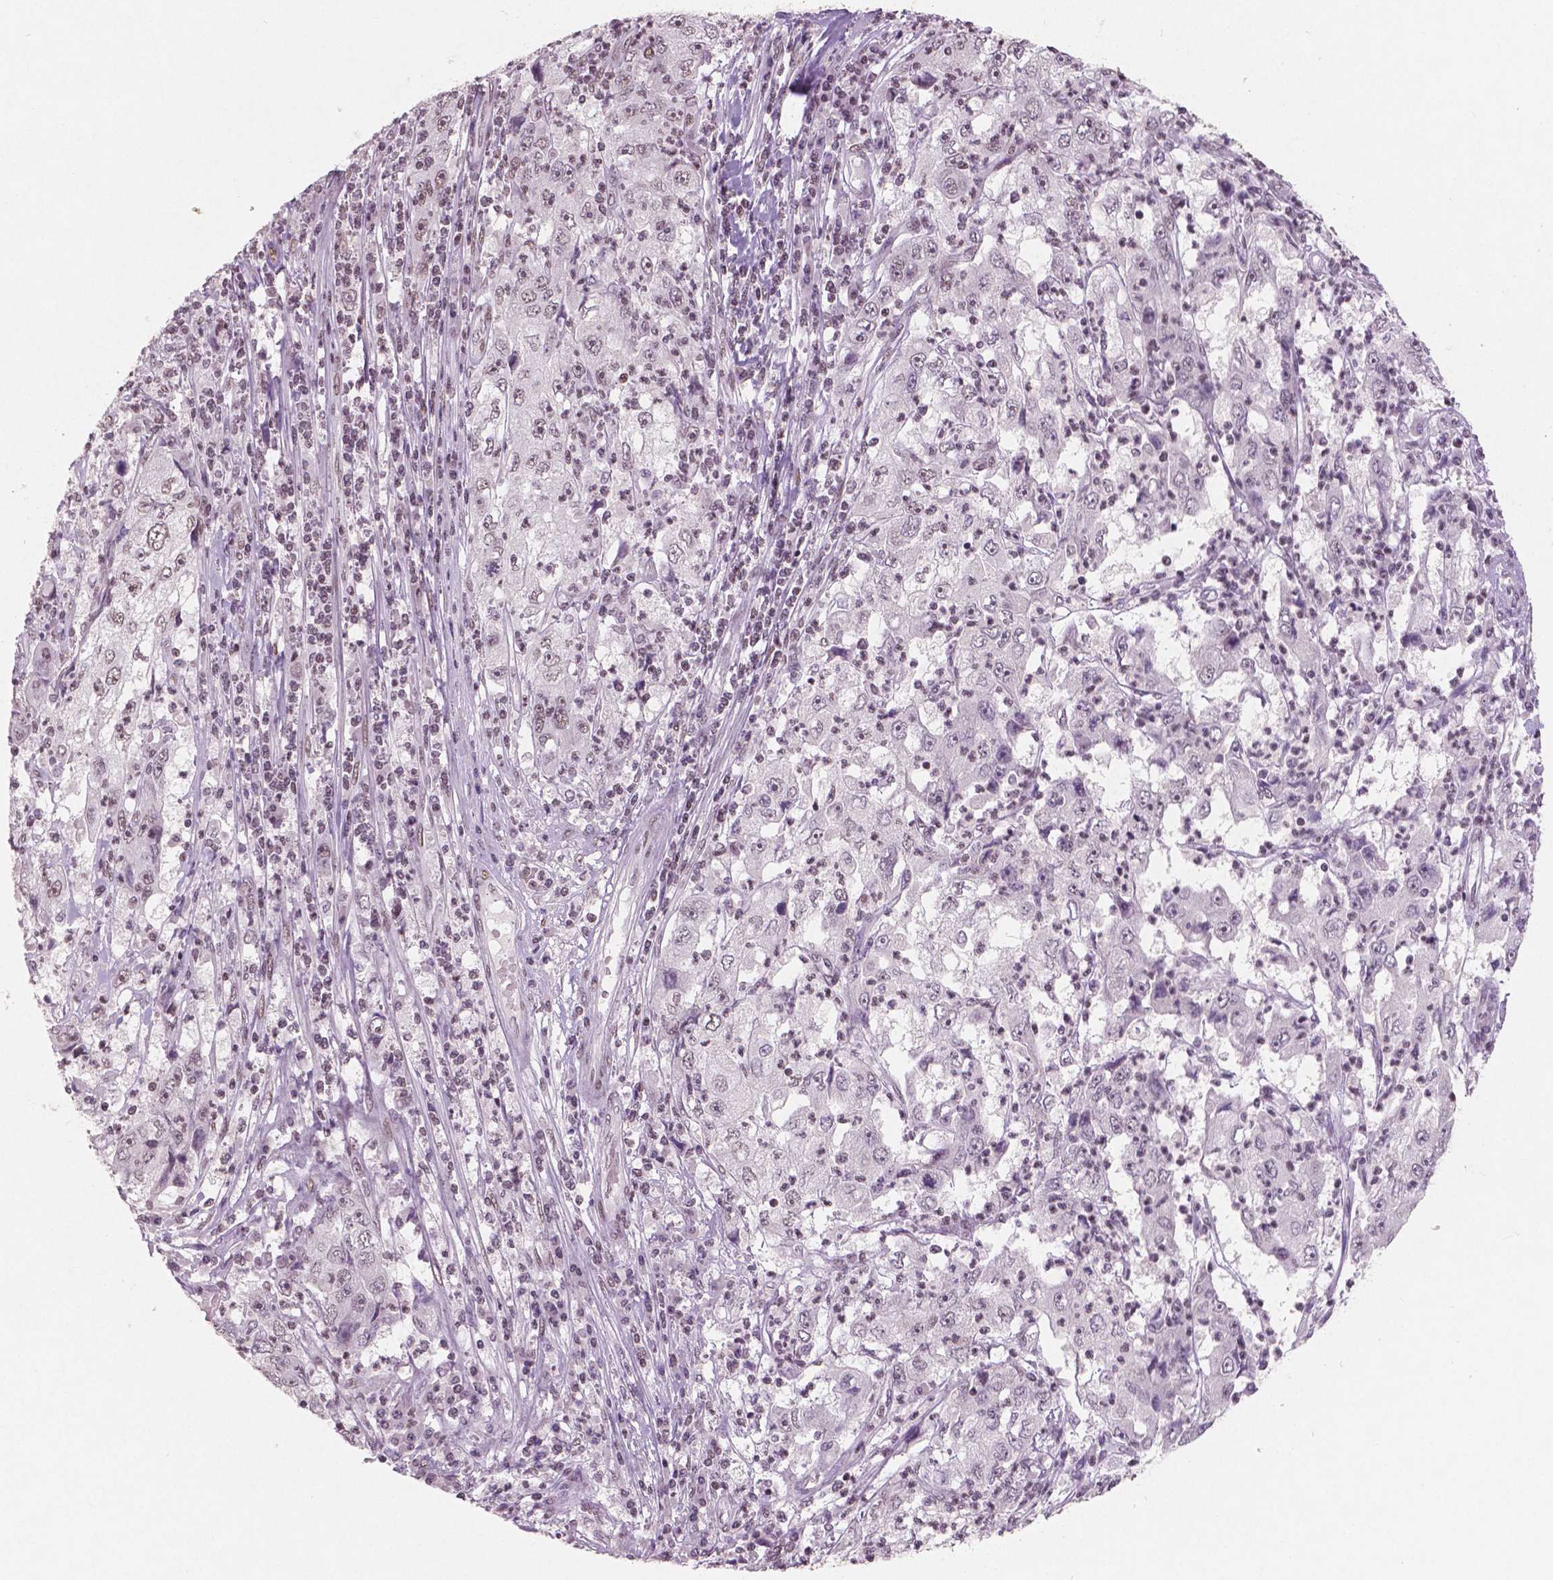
{"staining": {"intensity": "negative", "quantity": "none", "location": "none"}, "tissue": "cervical cancer", "cell_type": "Tumor cells", "image_type": "cancer", "snomed": [{"axis": "morphology", "description": "Squamous cell carcinoma, NOS"}, {"axis": "topography", "description": "Cervix"}], "caption": "A photomicrograph of human cervical squamous cell carcinoma is negative for staining in tumor cells.", "gene": "BRD4", "patient": {"sex": "female", "age": 36}}